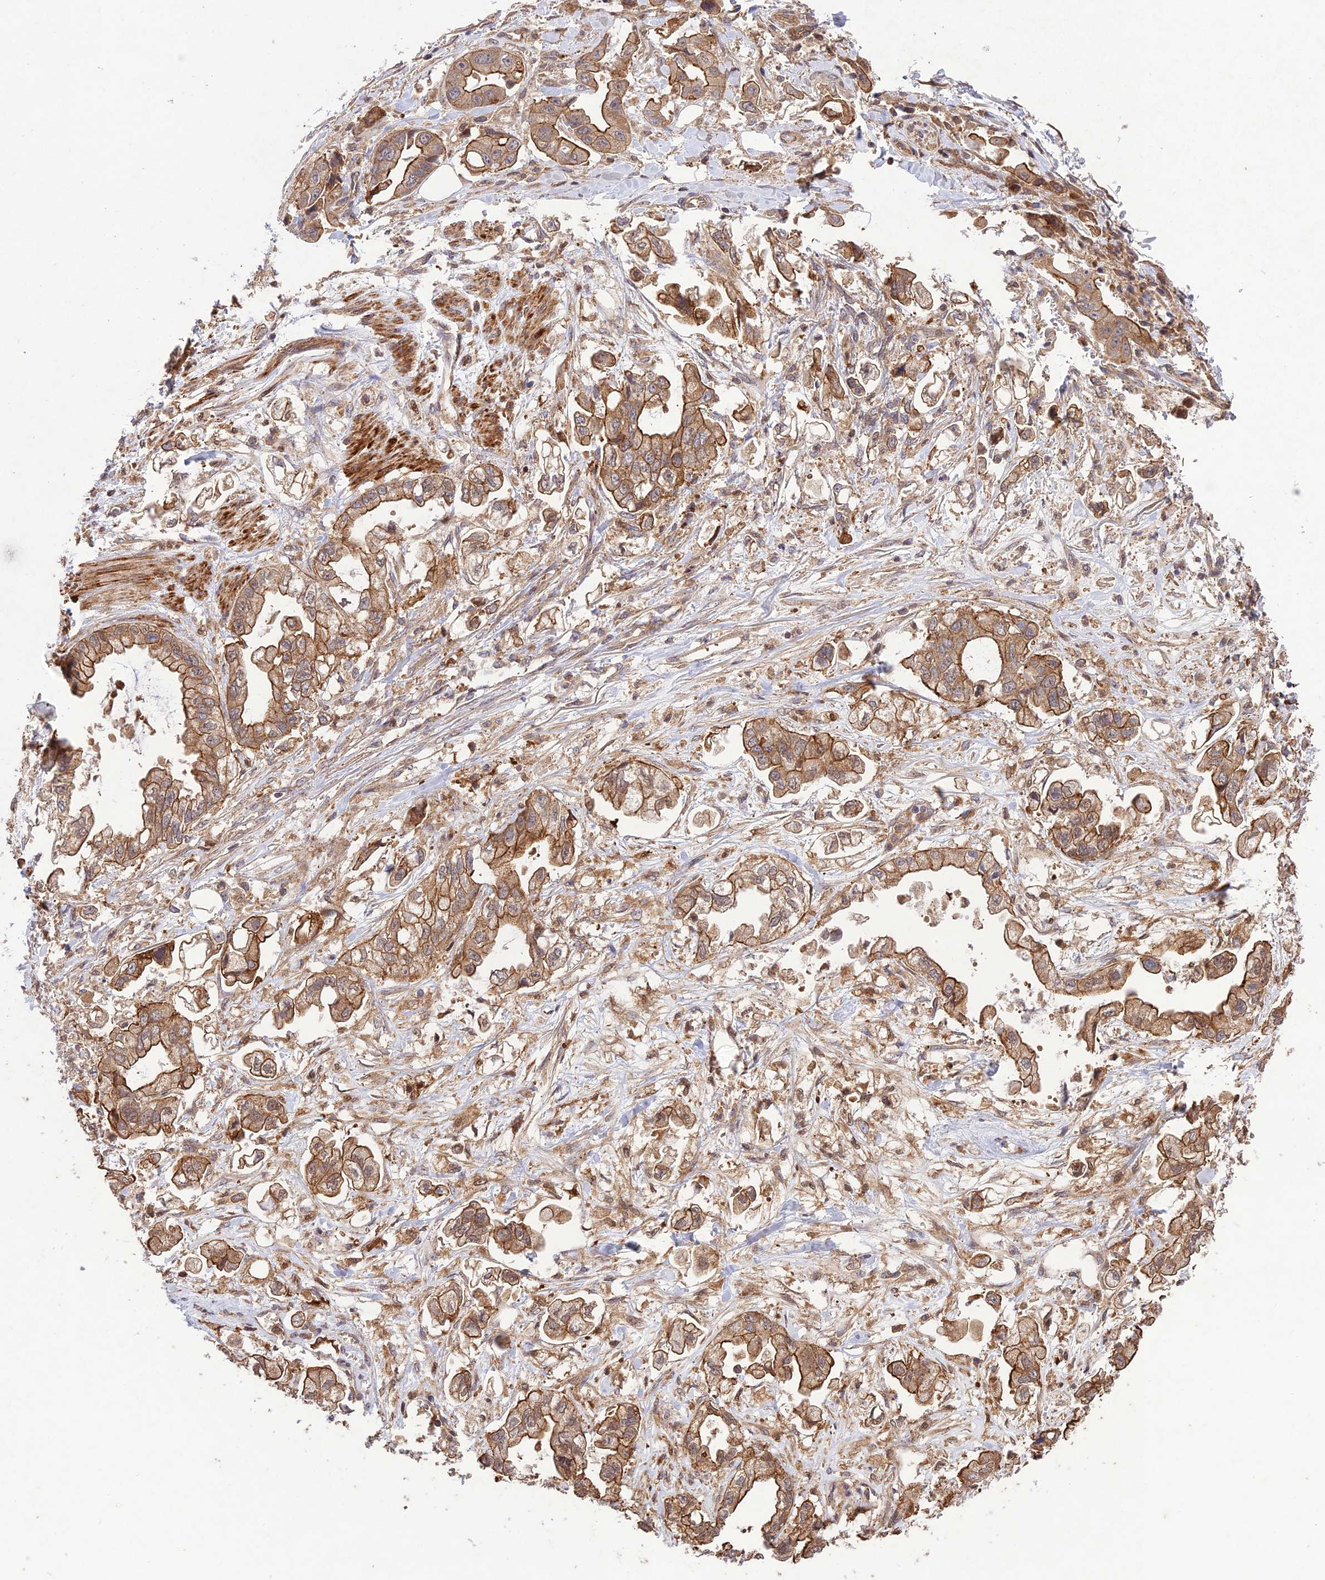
{"staining": {"intensity": "moderate", "quantity": ">75%", "location": "cytoplasmic/membranous"}, "tissue": "stomach cancer", "cell_type": "Tumor cells", "image_type": "cancer", "snomed": [{"axis": "morphology", "description": "Adenocarcinoma, NOS"}, {"axis": "topography", "description": "Stomach"}], "caption": "There is medium levels of moderate cytoplasmic/membranous positivity in tumor cells of stomach cancer, as demonstrated by immunohistochemical staining (brown color).", "gene": "FCHSD1", "patient": {"sex": "male", "age": 62}}